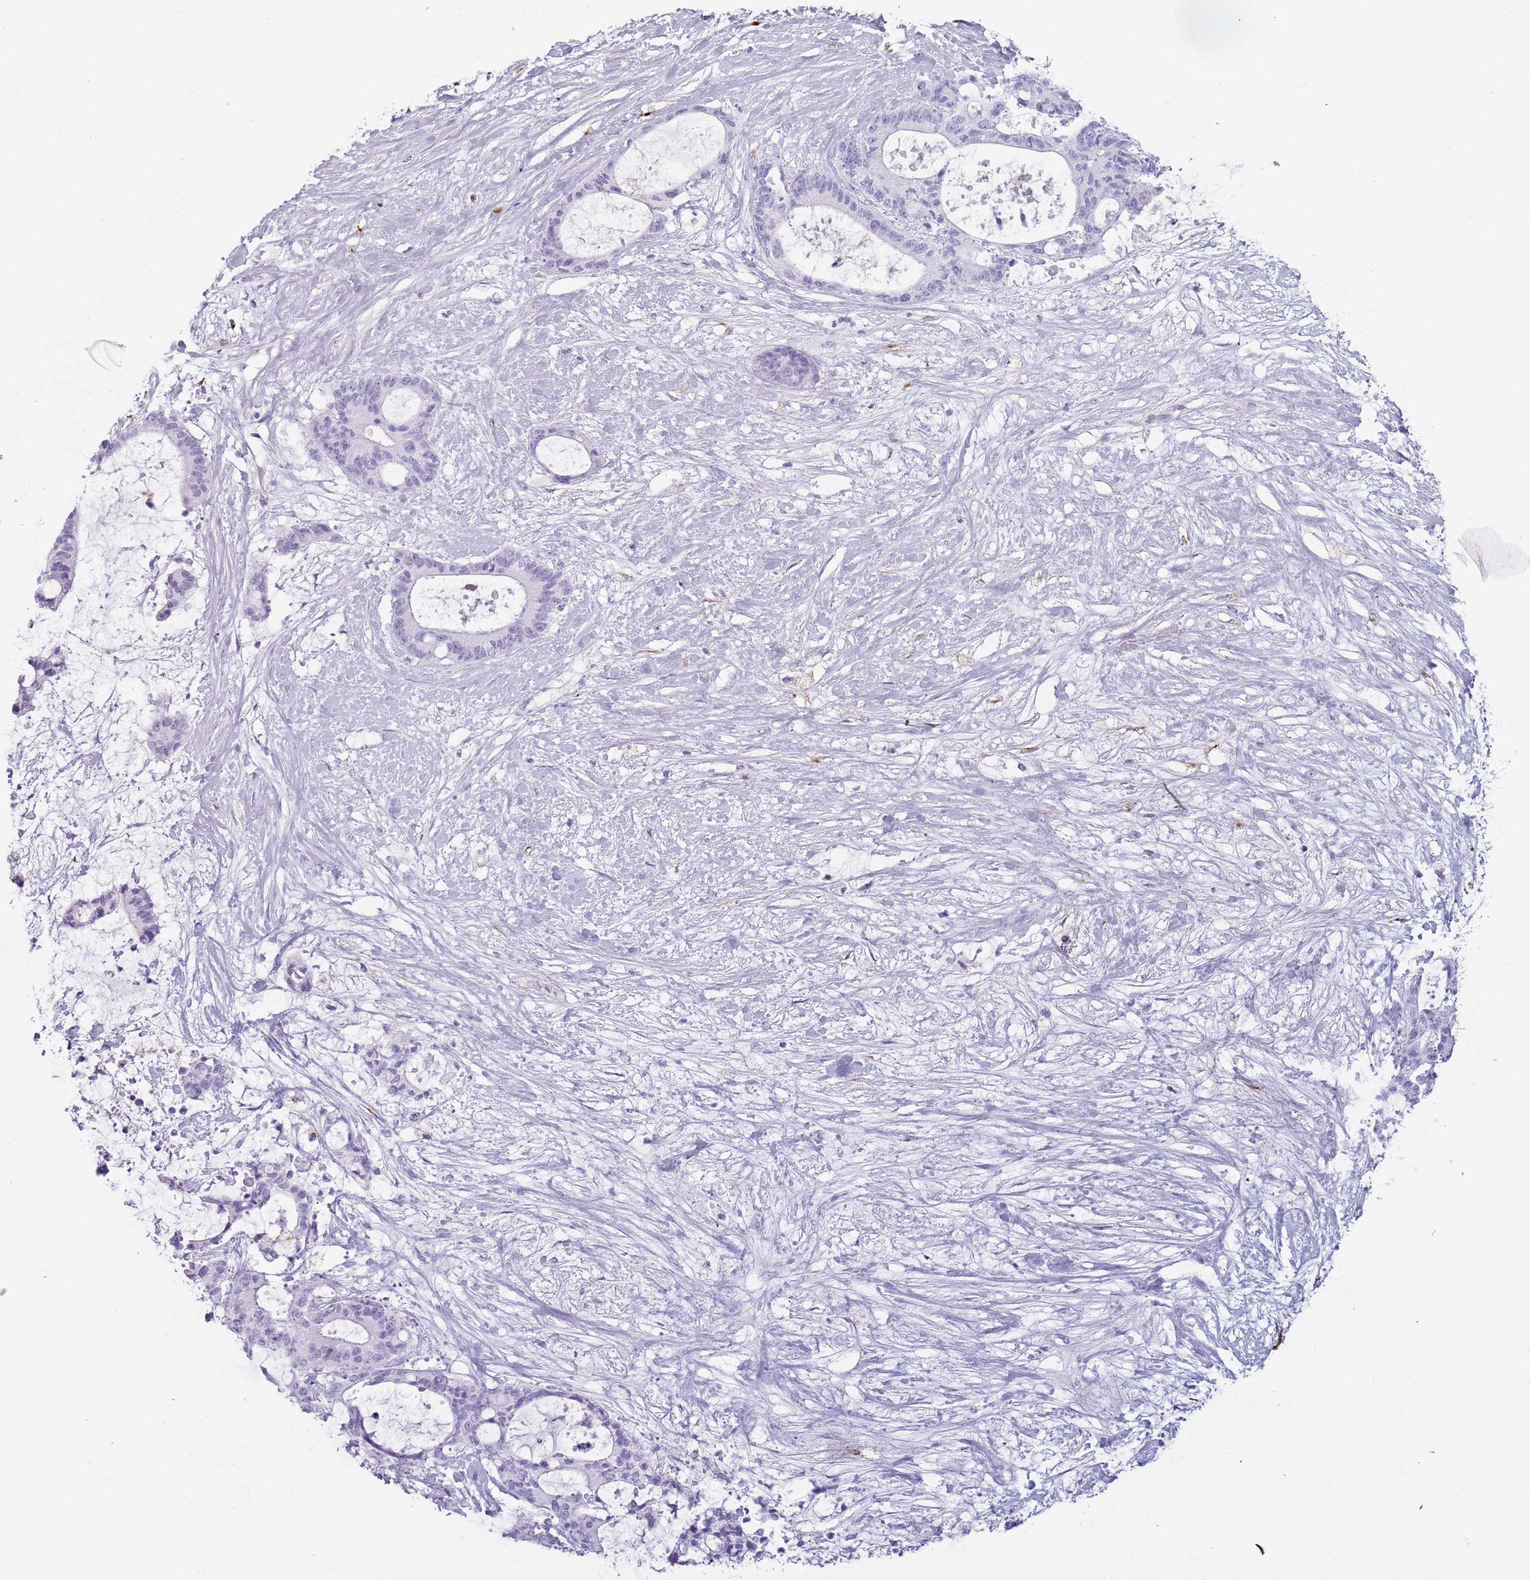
{"staining": {"intensity": "negative", "quantity": "none", "location": "none"}, "tissue": "liver cancer", "cell_type": "Tumor cells", "image_type": "cancer", "snomed": [{"axis": "morphology", "description": "Normal tissue, NOS"}, {"axis": "morphology", "description": "Cholangiocarcinoma"}, {"axis": "topography", "description": "Liver"}, {"axis": "topography", "description": "Peripheral nerve tissue"}], "caption": "This histopathology image is of liver cancer stained with immunohistochemistry to label a protein in brown with the nuclei are counter-stained blue. There is no positivity in tumor cells.", "gene": "COLEC12", "patient": {"sex": "female", "age": 73}}